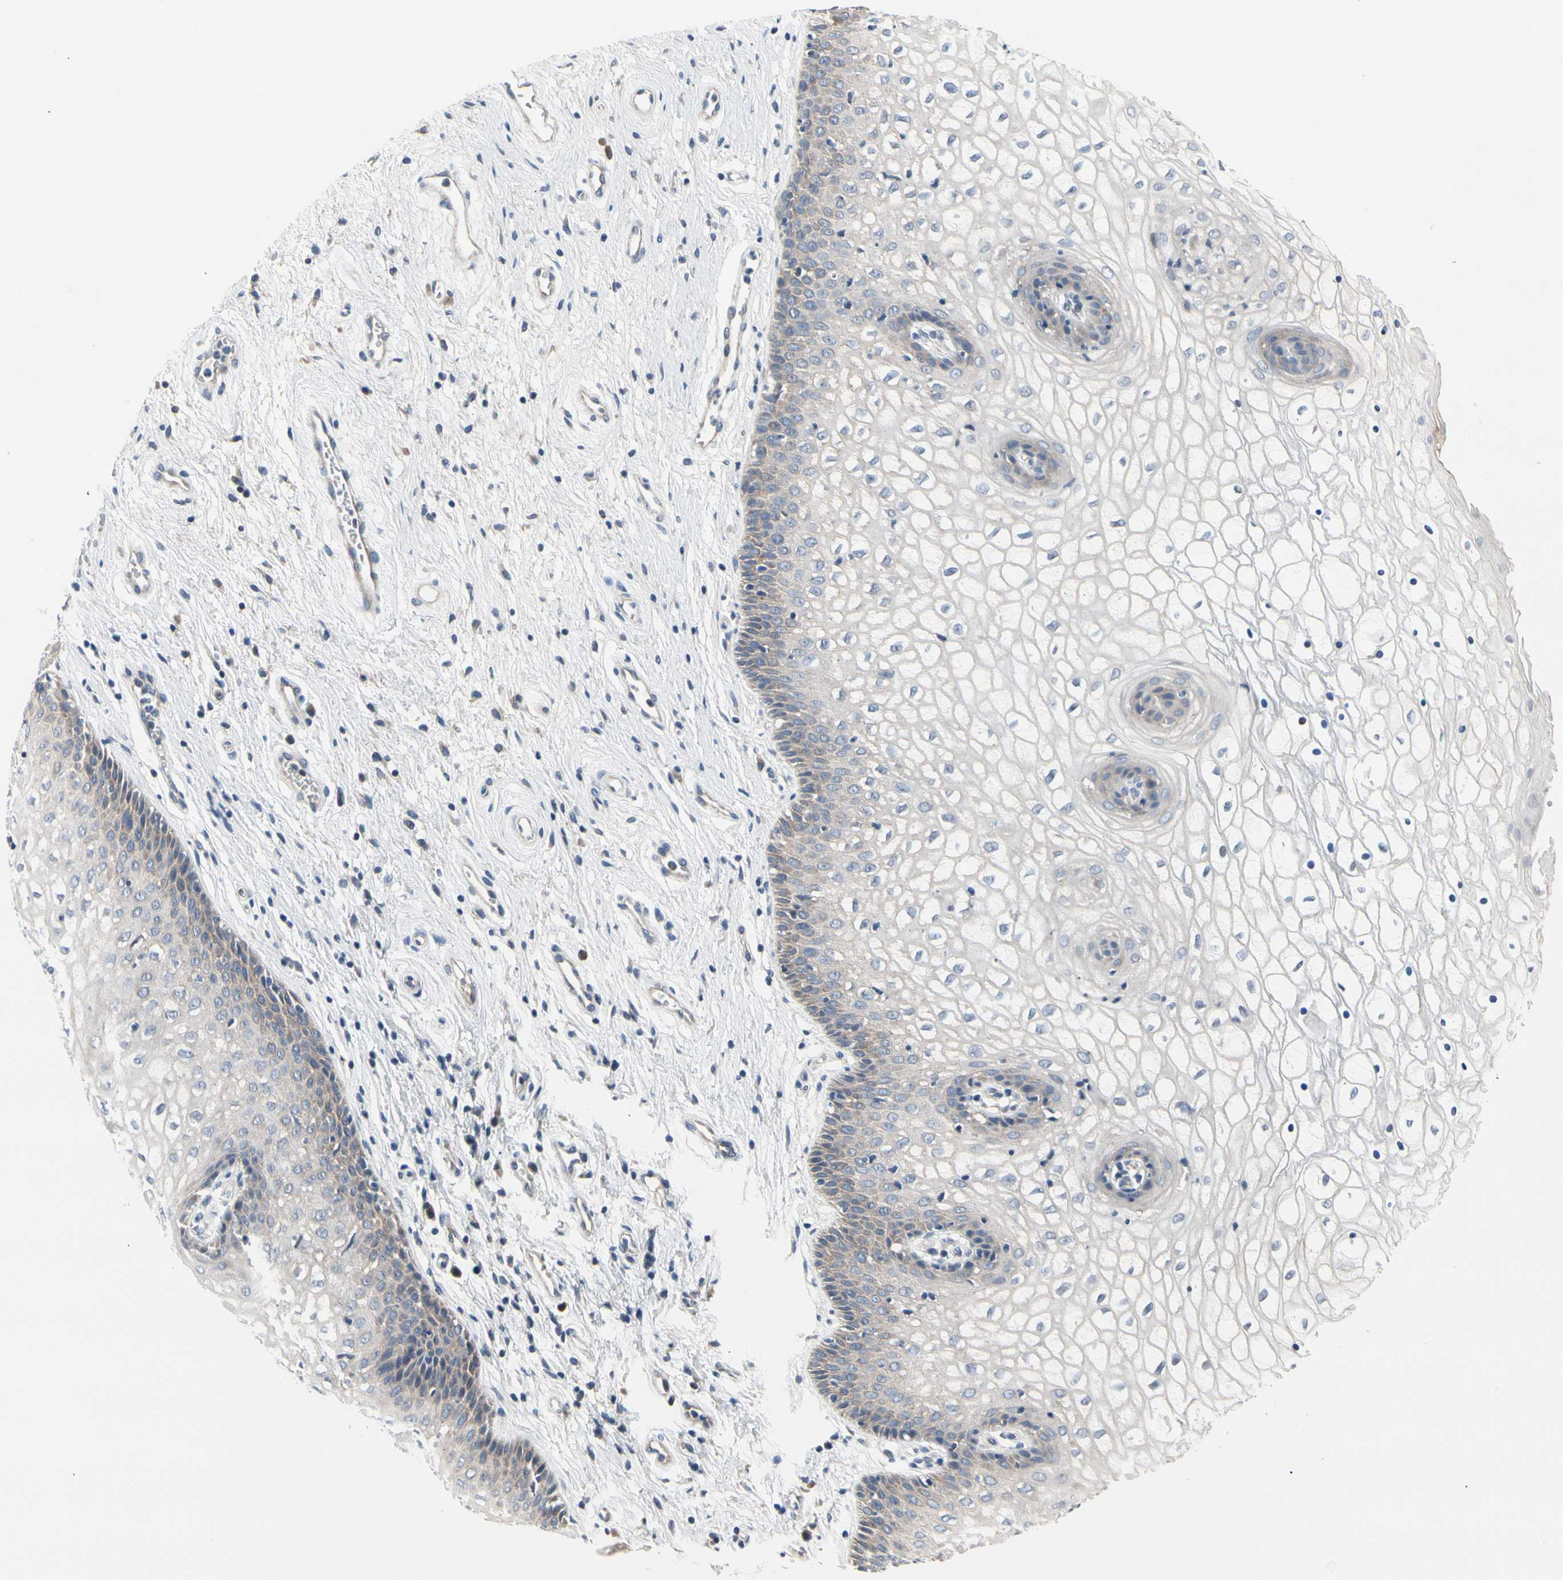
{"staining": {"intensity": "weak", "quantity": "<25%", "location": "cytoplasmic/membranous"}, "tissue": "vagina", "cell_type": "Squamous epithelial cells", "image_type": "normal", "snomed": [{"axis": "morphology", "description": "Normal tissue, NOS"}, {"axis": "topography", "description": "Vagina"}], "caption": "This is a micrograph of immunohistochemistry (IHC) staining of unremarkable vagina, which shows no positivity in squamous epithelial cells.", "gene": "NFASC", "patient": {"sex": "female", "age": 34}}